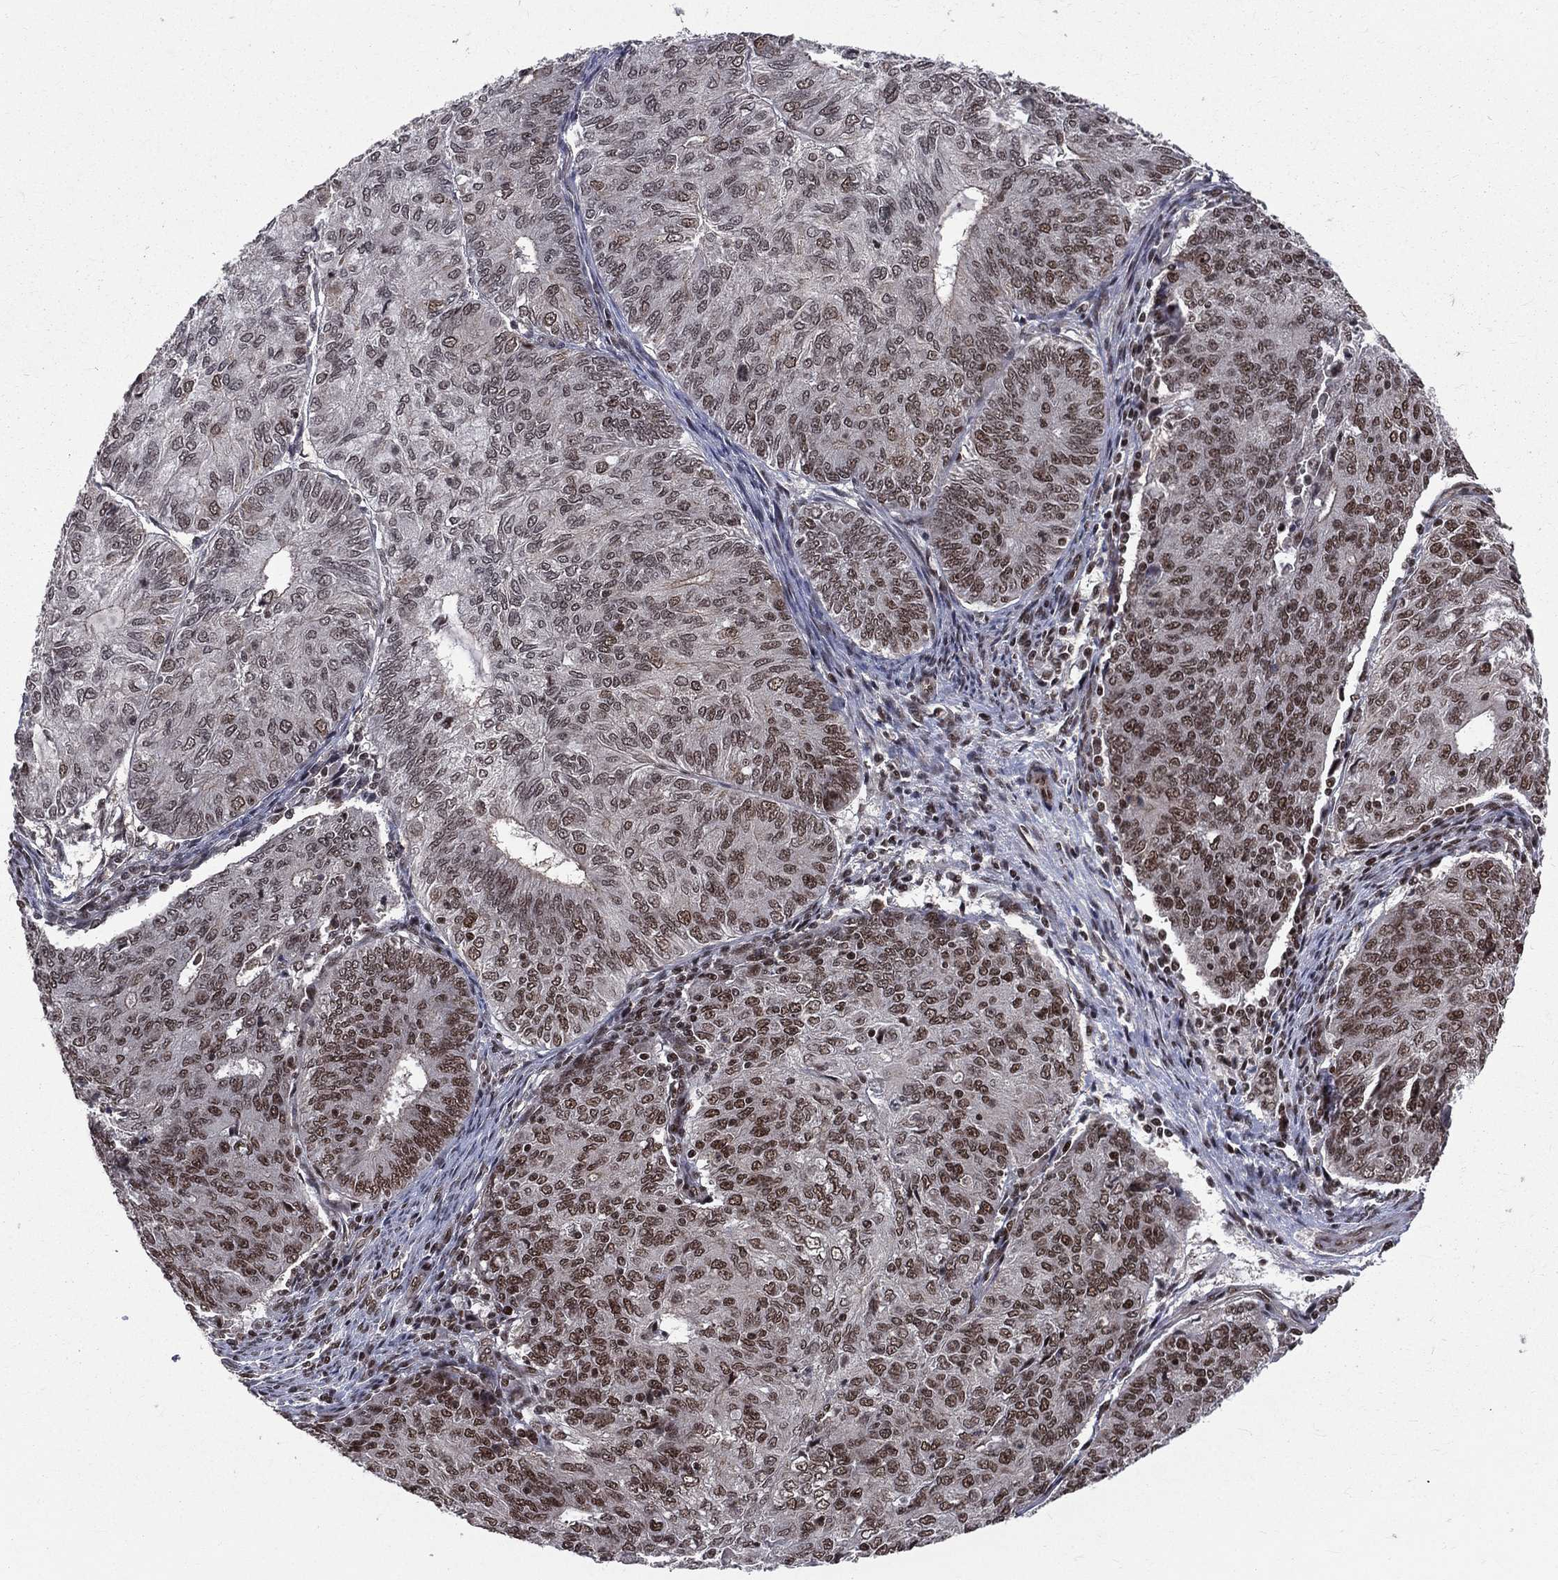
{"staining": {"intensity": "moderate", "quantity": ">75%", "location": "nuclear"}, "tissue": "endometrial cancer", "cell_type": "Tumor cells", "image_type": "cancer", "snomed": [{"axis": "morphology", "description": "Adenocarcinoma, NOS"}, {"axis": "topography", "description": "Endometrium"}], "caption": "IHC histopathology image of neoplastic tissue: endometrial cancer (adenocarcinoma) stained using IHC shows medium levels of moderate protein expression localized specifically in the nuclear of tumor cells, appearing as a nuclear brown color.", "gene": "SMC3", "patient": {"sex": "female", "age": 82}}